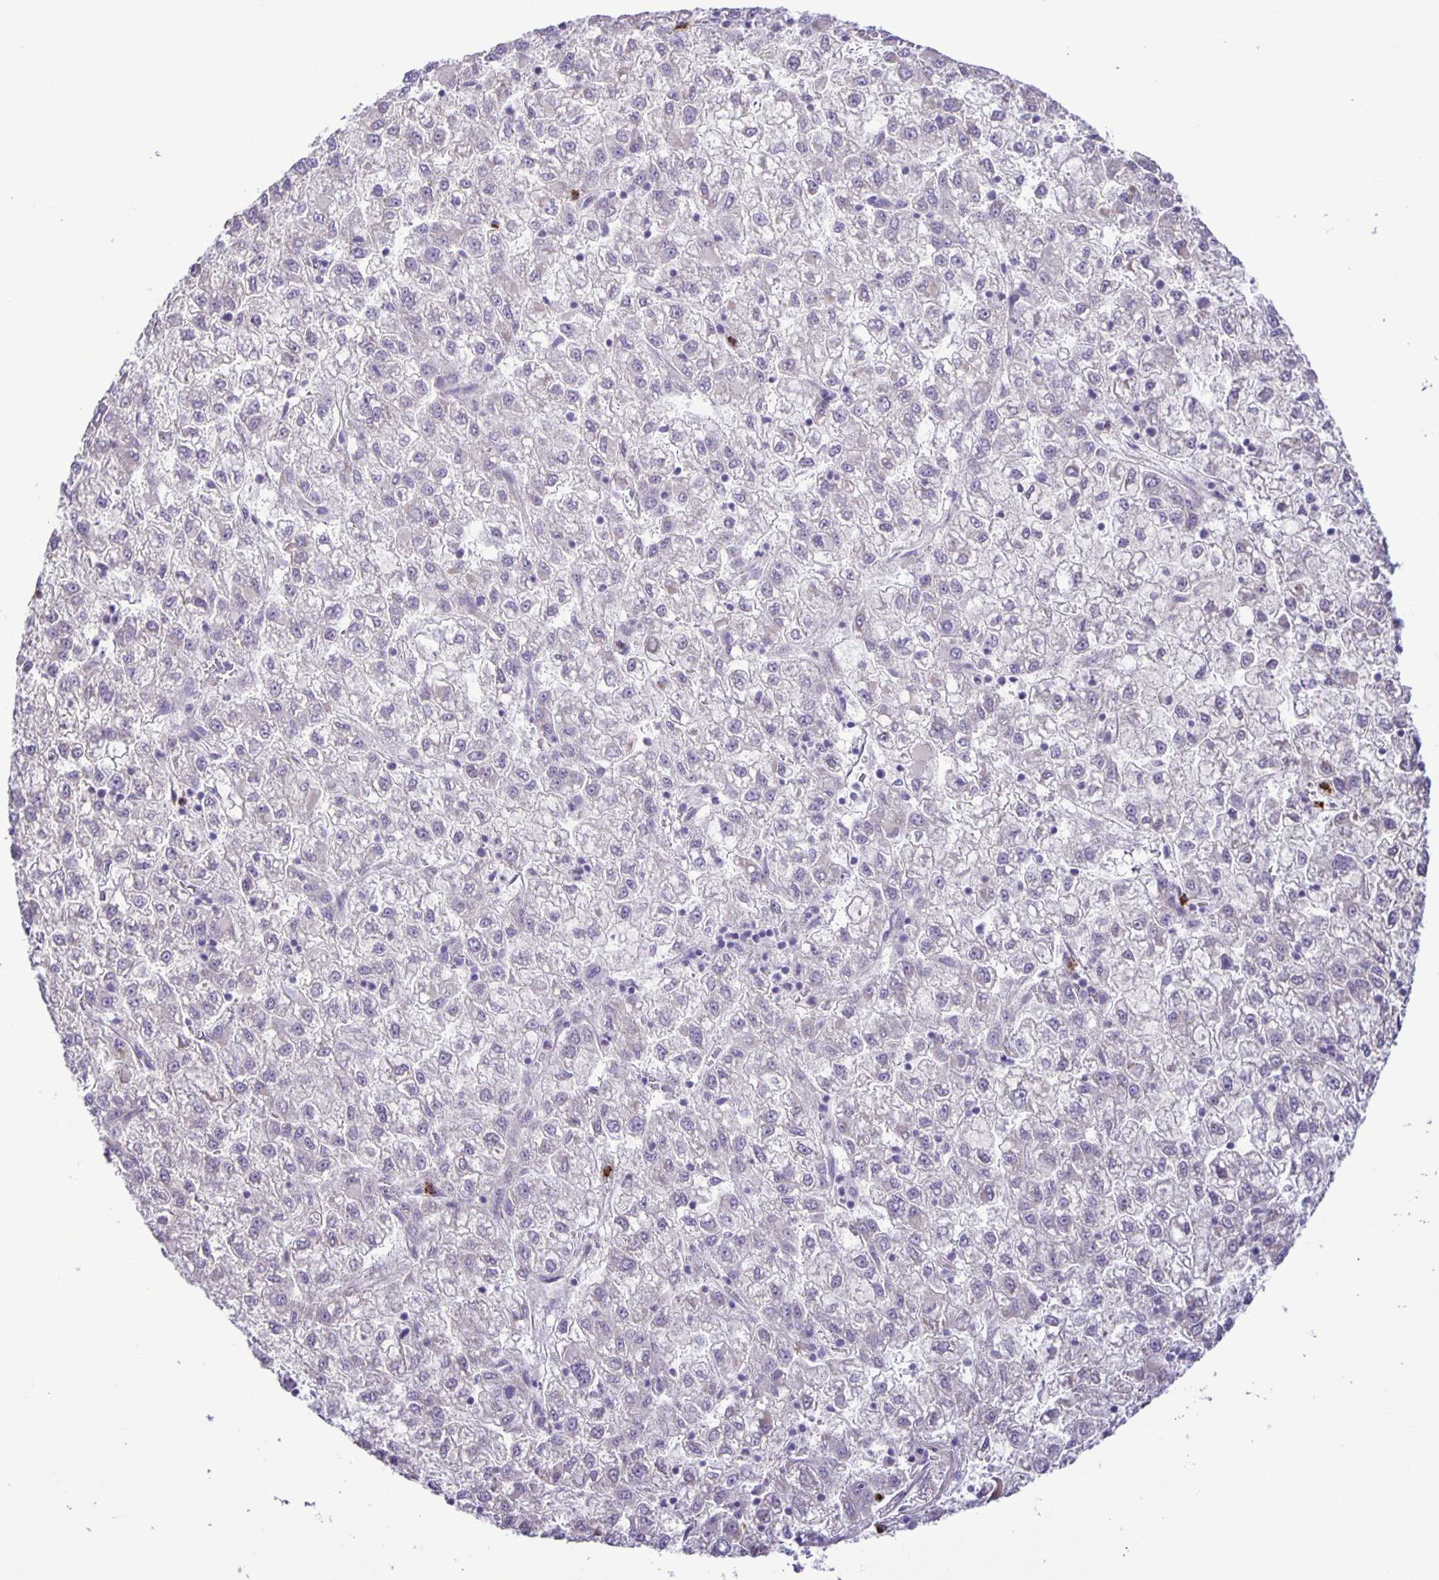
{"staining": {"intensity": "negative", "quantity": "none", "location": "none"}, "tissue": "liver cancer", "cell_type": "Tumor cells", "image_type": "cancer", "snomed": [{"axis": "morphology", "description": "Carcinoma, Hepatocellular, NOS"}, {"axis": "topography", "description": "Liver"}], "caption": "High power microscopy micrograph of an immunohistochemistry (IHC) photomicrograph of hepatocellular carcinoma (liver), revealing no significant positivity in tumor cells. (Stains: DAB (3,3'-diaminobenzidine) IHC with hematoxylin counter stain, Microscopy: brightfield microscopy at high magnification).", "gene": "ADCK1", "patient": {"sex": "male", "age": 40}}